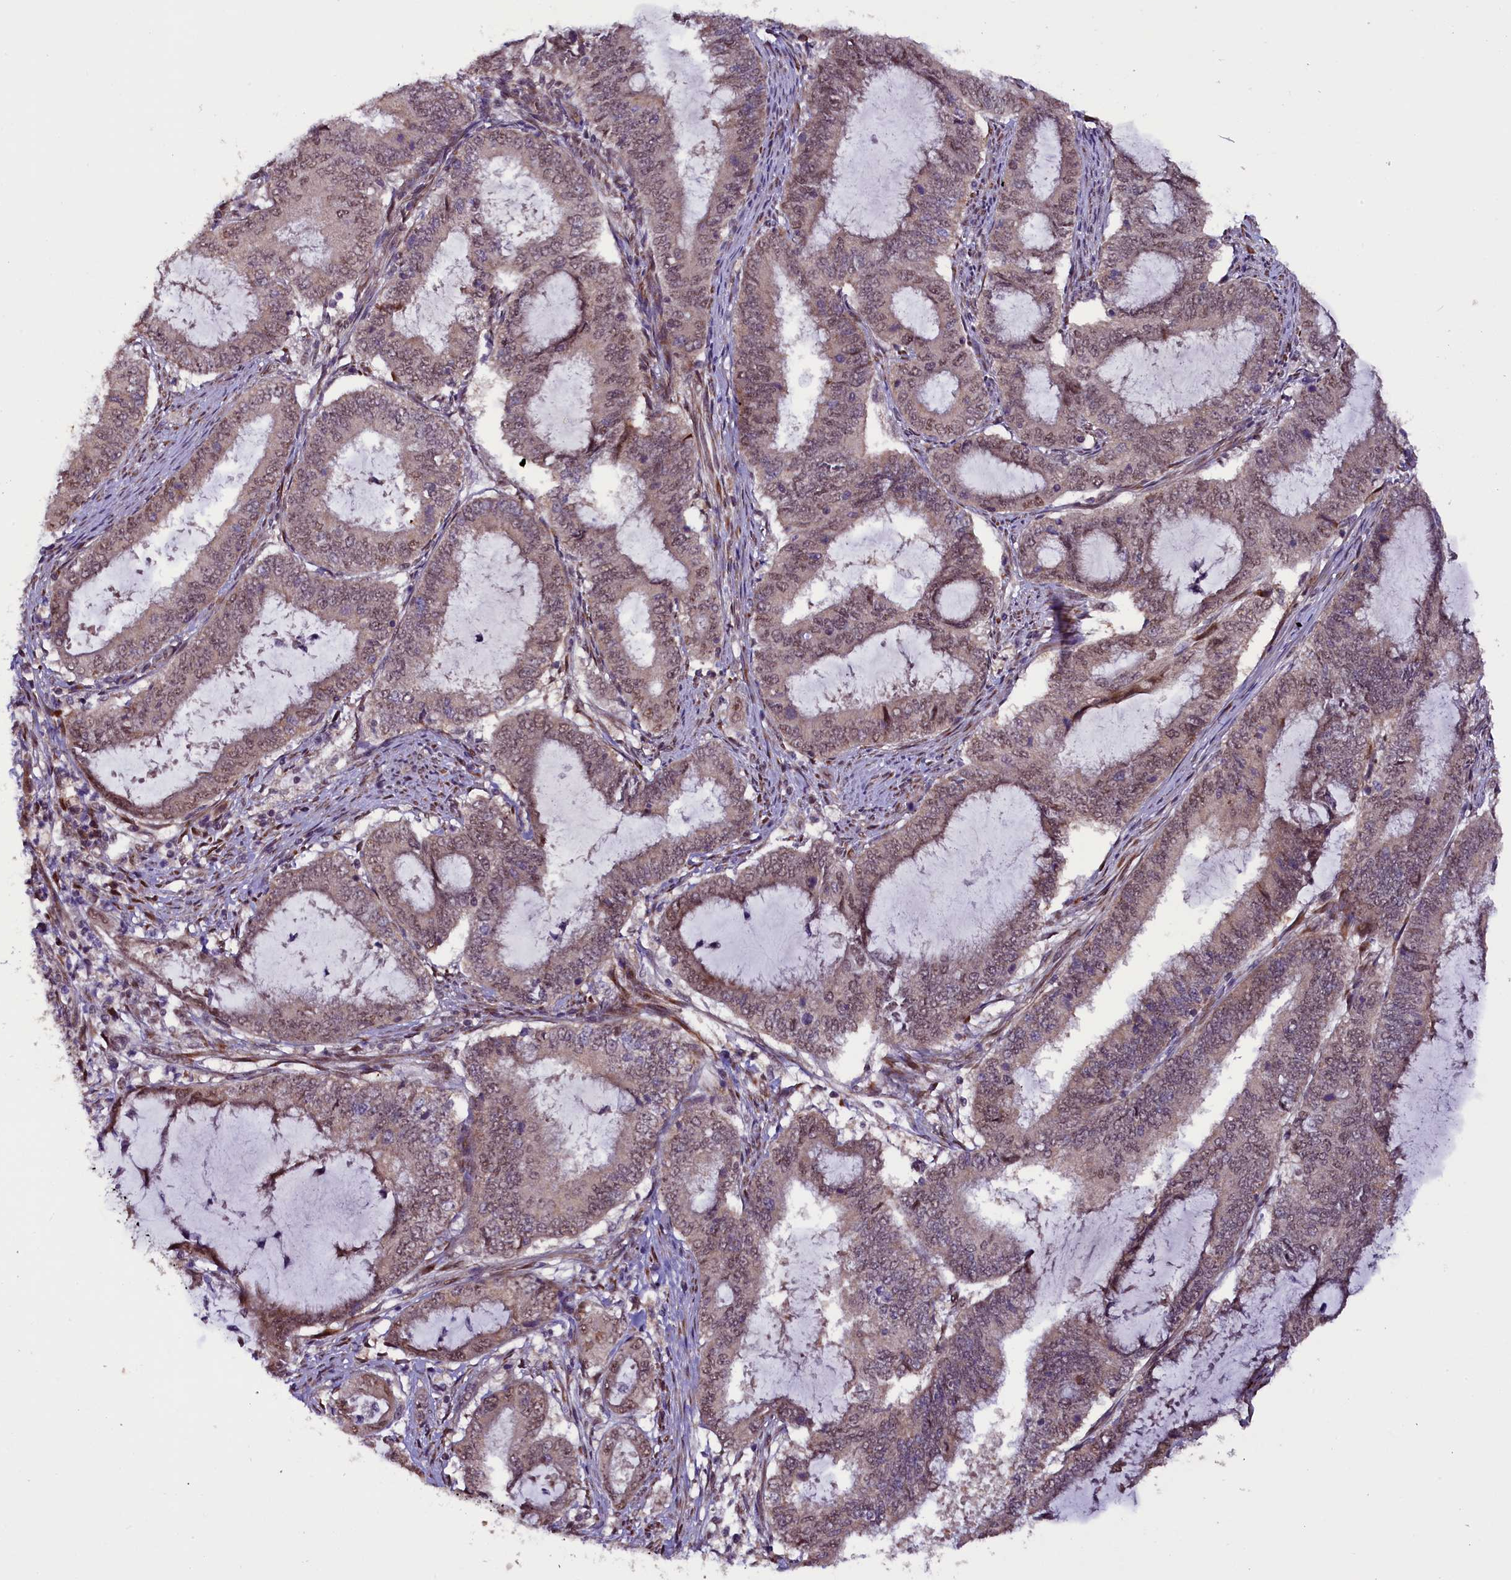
{"staining": {"intensity": "weak", "quantity": ">75%", "location": "nuclear"}, "tissue": "endometrial cancer", "cell_type": "Tumor cells", "image_type": "cancer", "snomed": [{"axis": "morphology", "description": "Adenocarcinoma, NOS"}, {"axis": "topography", "description": "Endometrium"}], "caption": "Human endometrial adenocarcinoma stained with a brown dye exhibits weak nuclear positive staining in approximately >75% of tumor cells.", "gene": "RPUSD2", "patient": {"sex": "female", "age": 51}}